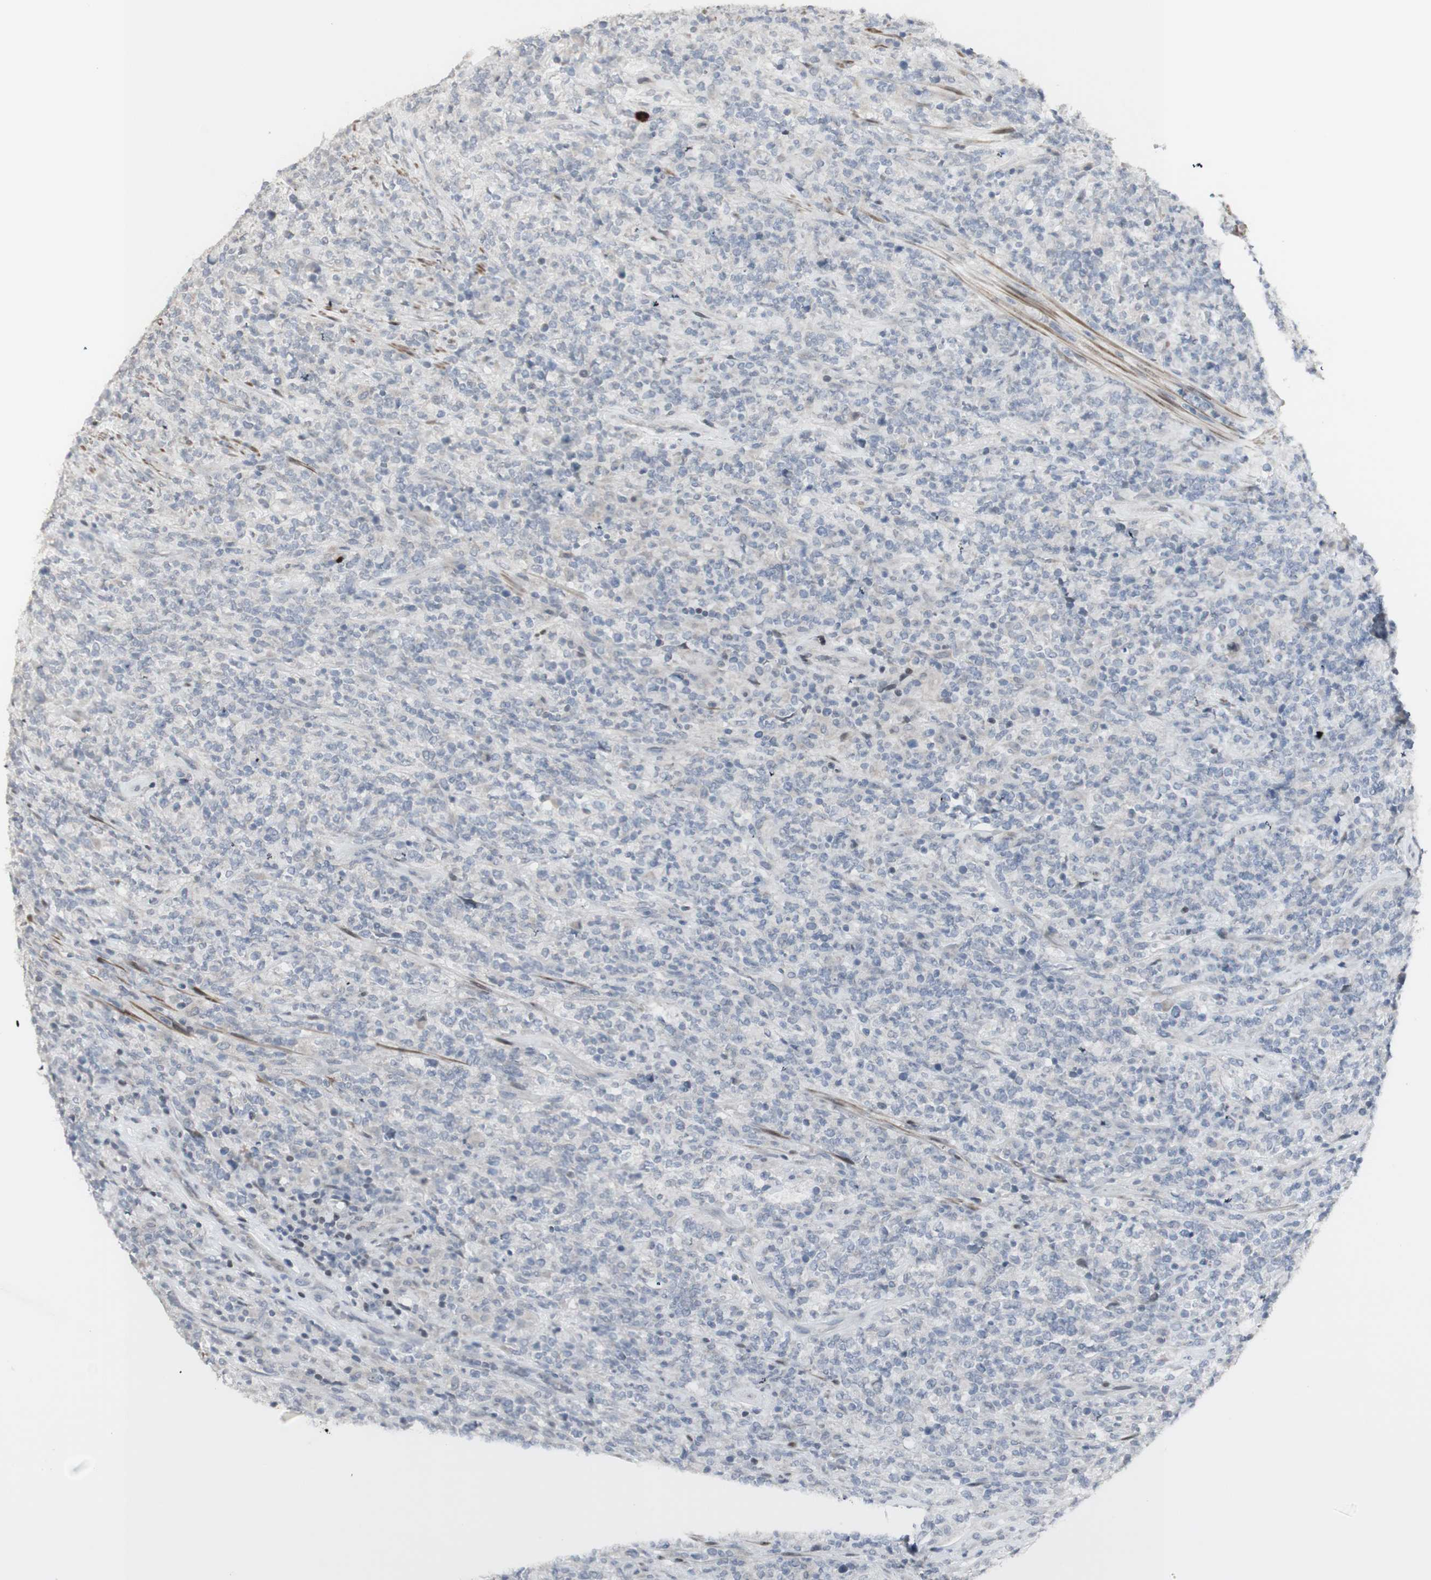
{"staining": {"intensity": "negative", "quantity": "none", "location": "none"}, "tissue": "lymphoma", "cell_type": "Tumor cells", "image_type": "cancer", "snomed": [{"axis": "morphology", "description": "Malignant lymphoma, non-Hodgkin's type, High grade"}, {"axis": "topography", "description": "Soft tissue"}], "caption": "Photomicrograph shows no significant protein staining in tumor cells of malignant lymphoma, non-Hodgkin's type (high-grade).", "gene": "C1orf116", "patient": {"sex": "male", "age": 18}}